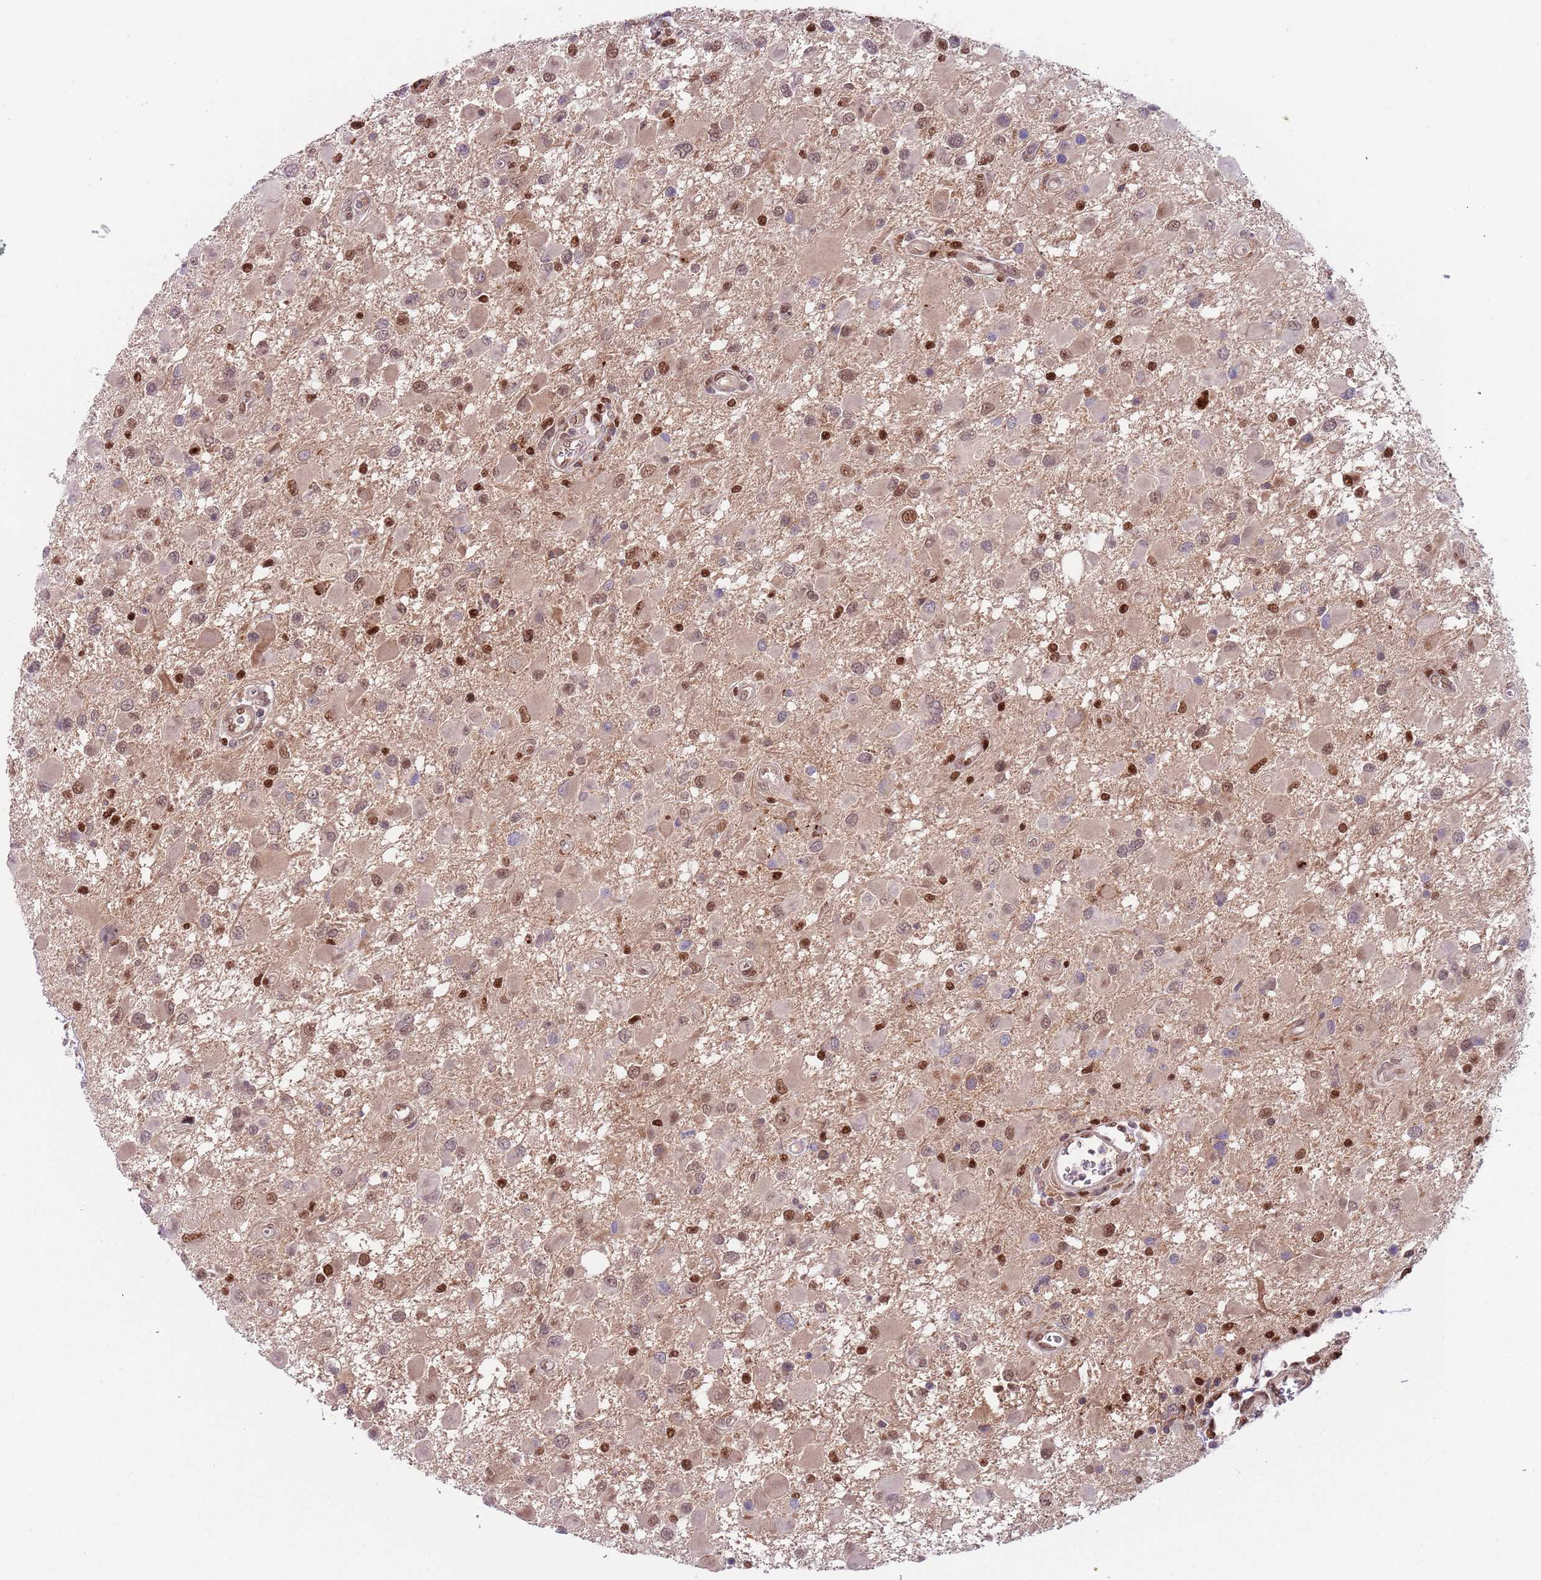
{"staining": {"intensity": "moderate", "quantity": "25%-75%", "location": "cytoplasmic/membranous,nuclear"}, "tissue": "glioma", "cell_type": "Tumor cells", "image_type": "cancer", "snomed": [{"axis": "morphology", "description": "Glioma, malignant, High grade"}, {"axis": "topography", "description": "Brain"}], "caption": "Protein expression analysis of human high-grade glioma (malignant) reveals moderate cytoplasmic/membranous and nuclear expression in approximately 25%-75% of tumor cells. (Stains: DAB in brown, nuclei in blue, Microscopy: brightfield microscopy at high magnification).", "gene": "RMND5B", "patient": {"sex": "male", "age": 53}}